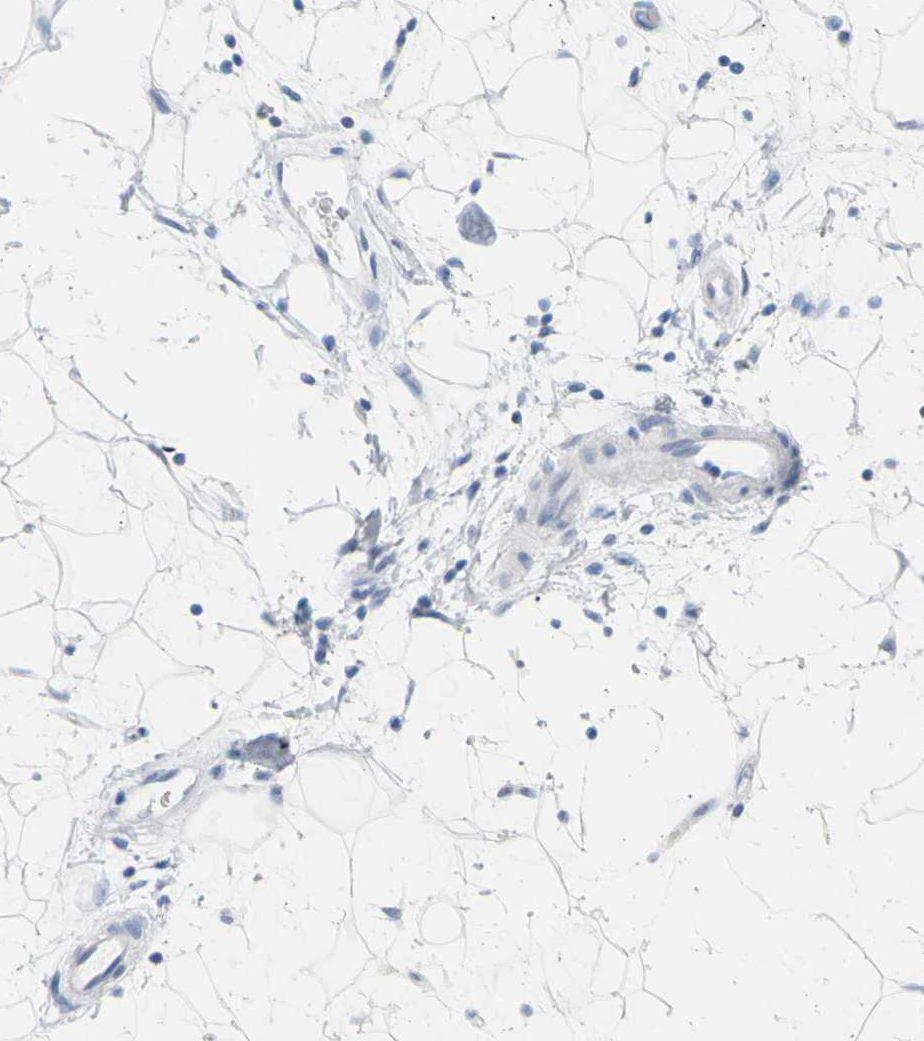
{"staining": {"intensity": "negative", "quantity": "none", "location": "none"}, "tissue": "adipose tissue", "cell_type": "Adipocytes", "image_type": "normal", "snomed": [{"axis": "morphology", "description": "Normal tissue, NOS"}, {"axis": "topography", "description": "Soft tissue"}], "caption": "This is an immunohistochemistry (IHC) micrograph of normal human adipose tissue. There is no positivity in adipocytes.", "gene": "OPN1SW", "patient": {"sex": "male", "age": 72}}